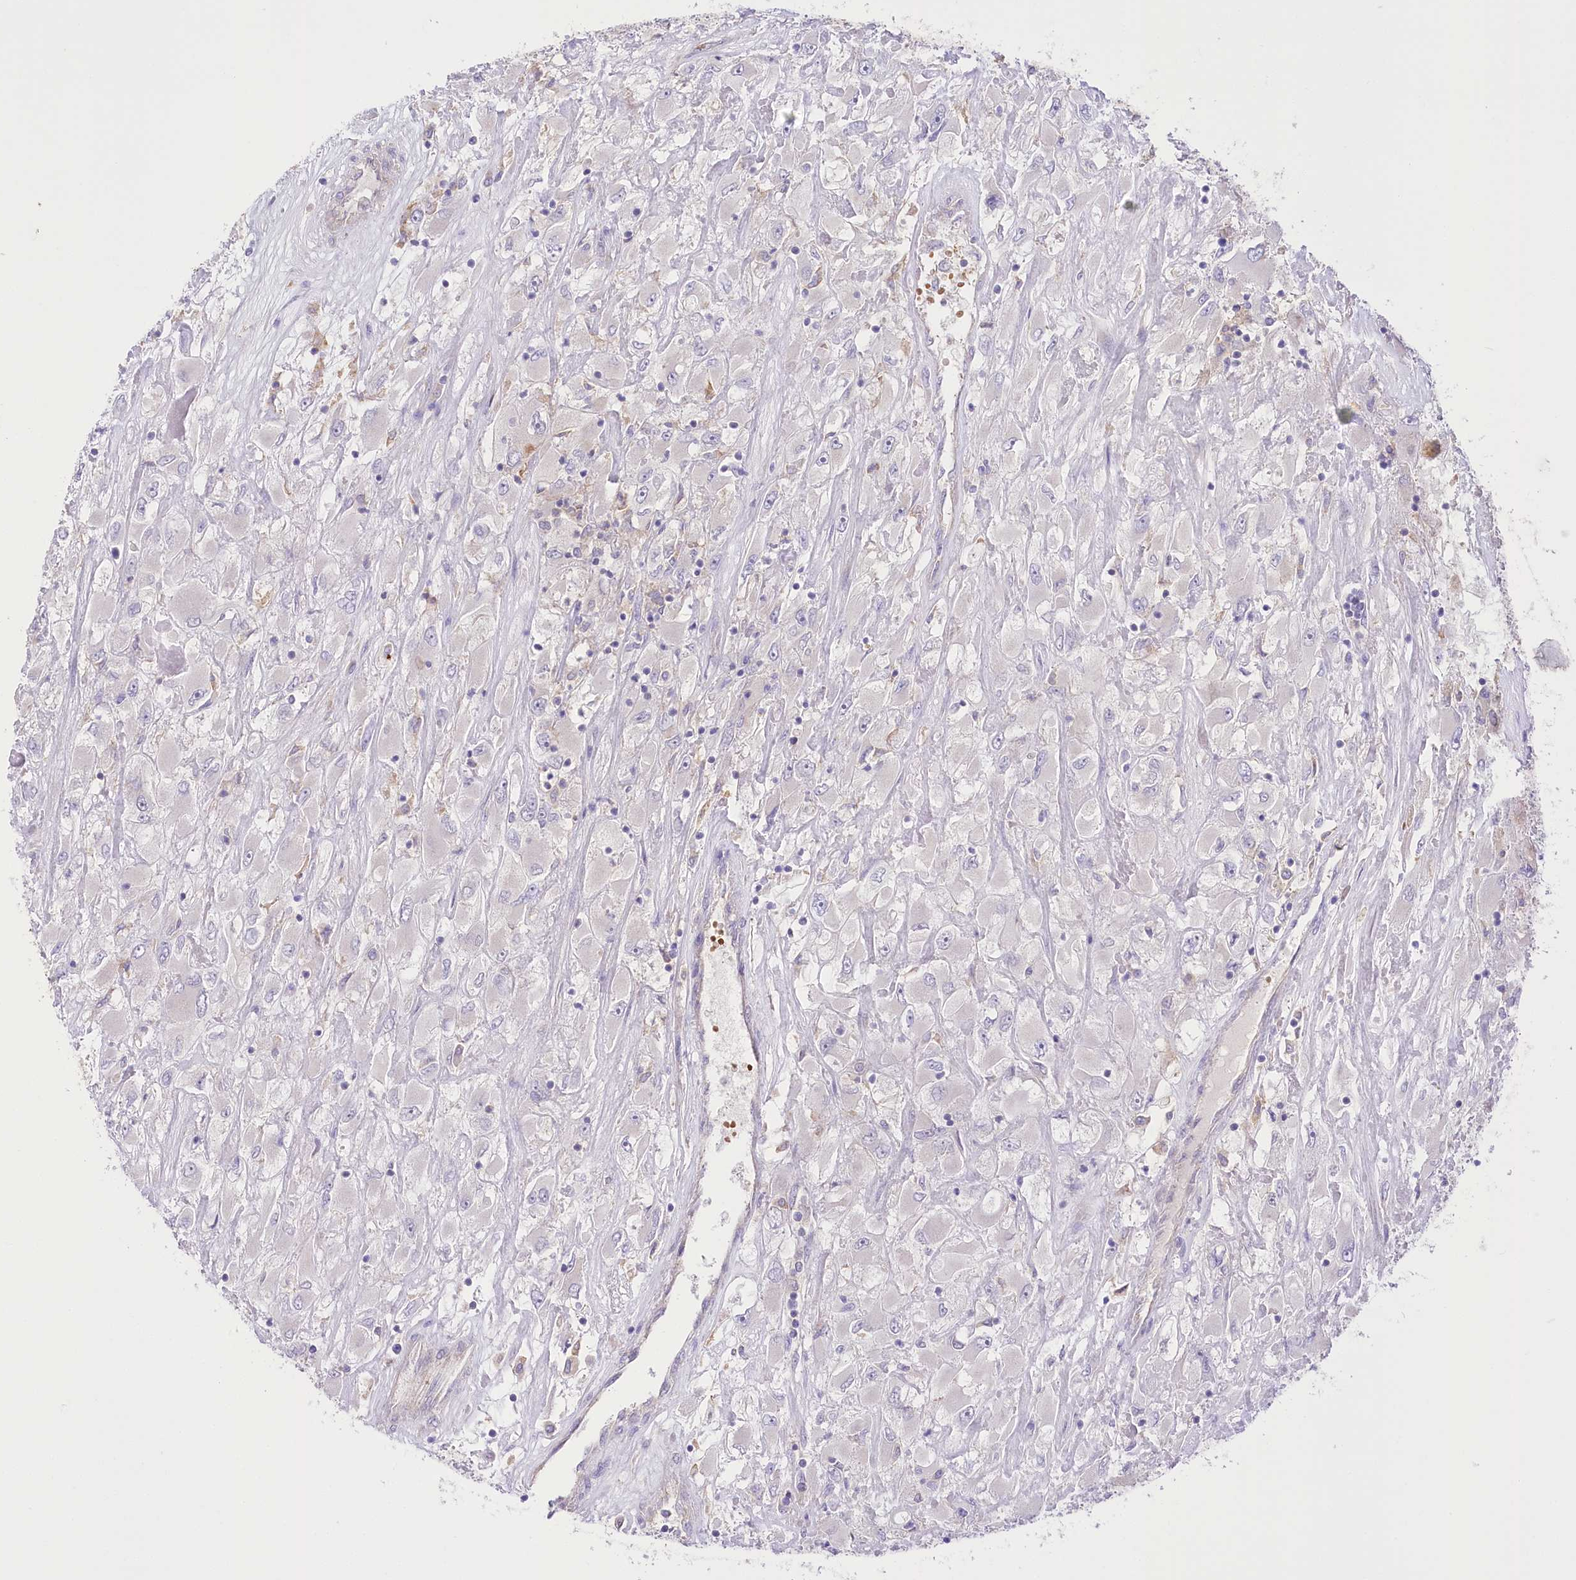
{"staining": {"intensity": "negative", "quantity": "none", "location": "none"}, "tissue": "renal cancer", "cell_type": "Tumor cells", "image_type": "cancer", "snomed": [{"axis": "morphology", "description": "Adenocarcinoma, NOS"}, {"axis": "topography", "description": "Kidney"}], "caption": "Image shows no protein positivity in tumor cells of renal adenocarcinoma tissue. (Brightfield microscopy of DAB IHC at high magnification).", "gene": "PRSS53", "patient": {"sex": "female", "age": 52}}